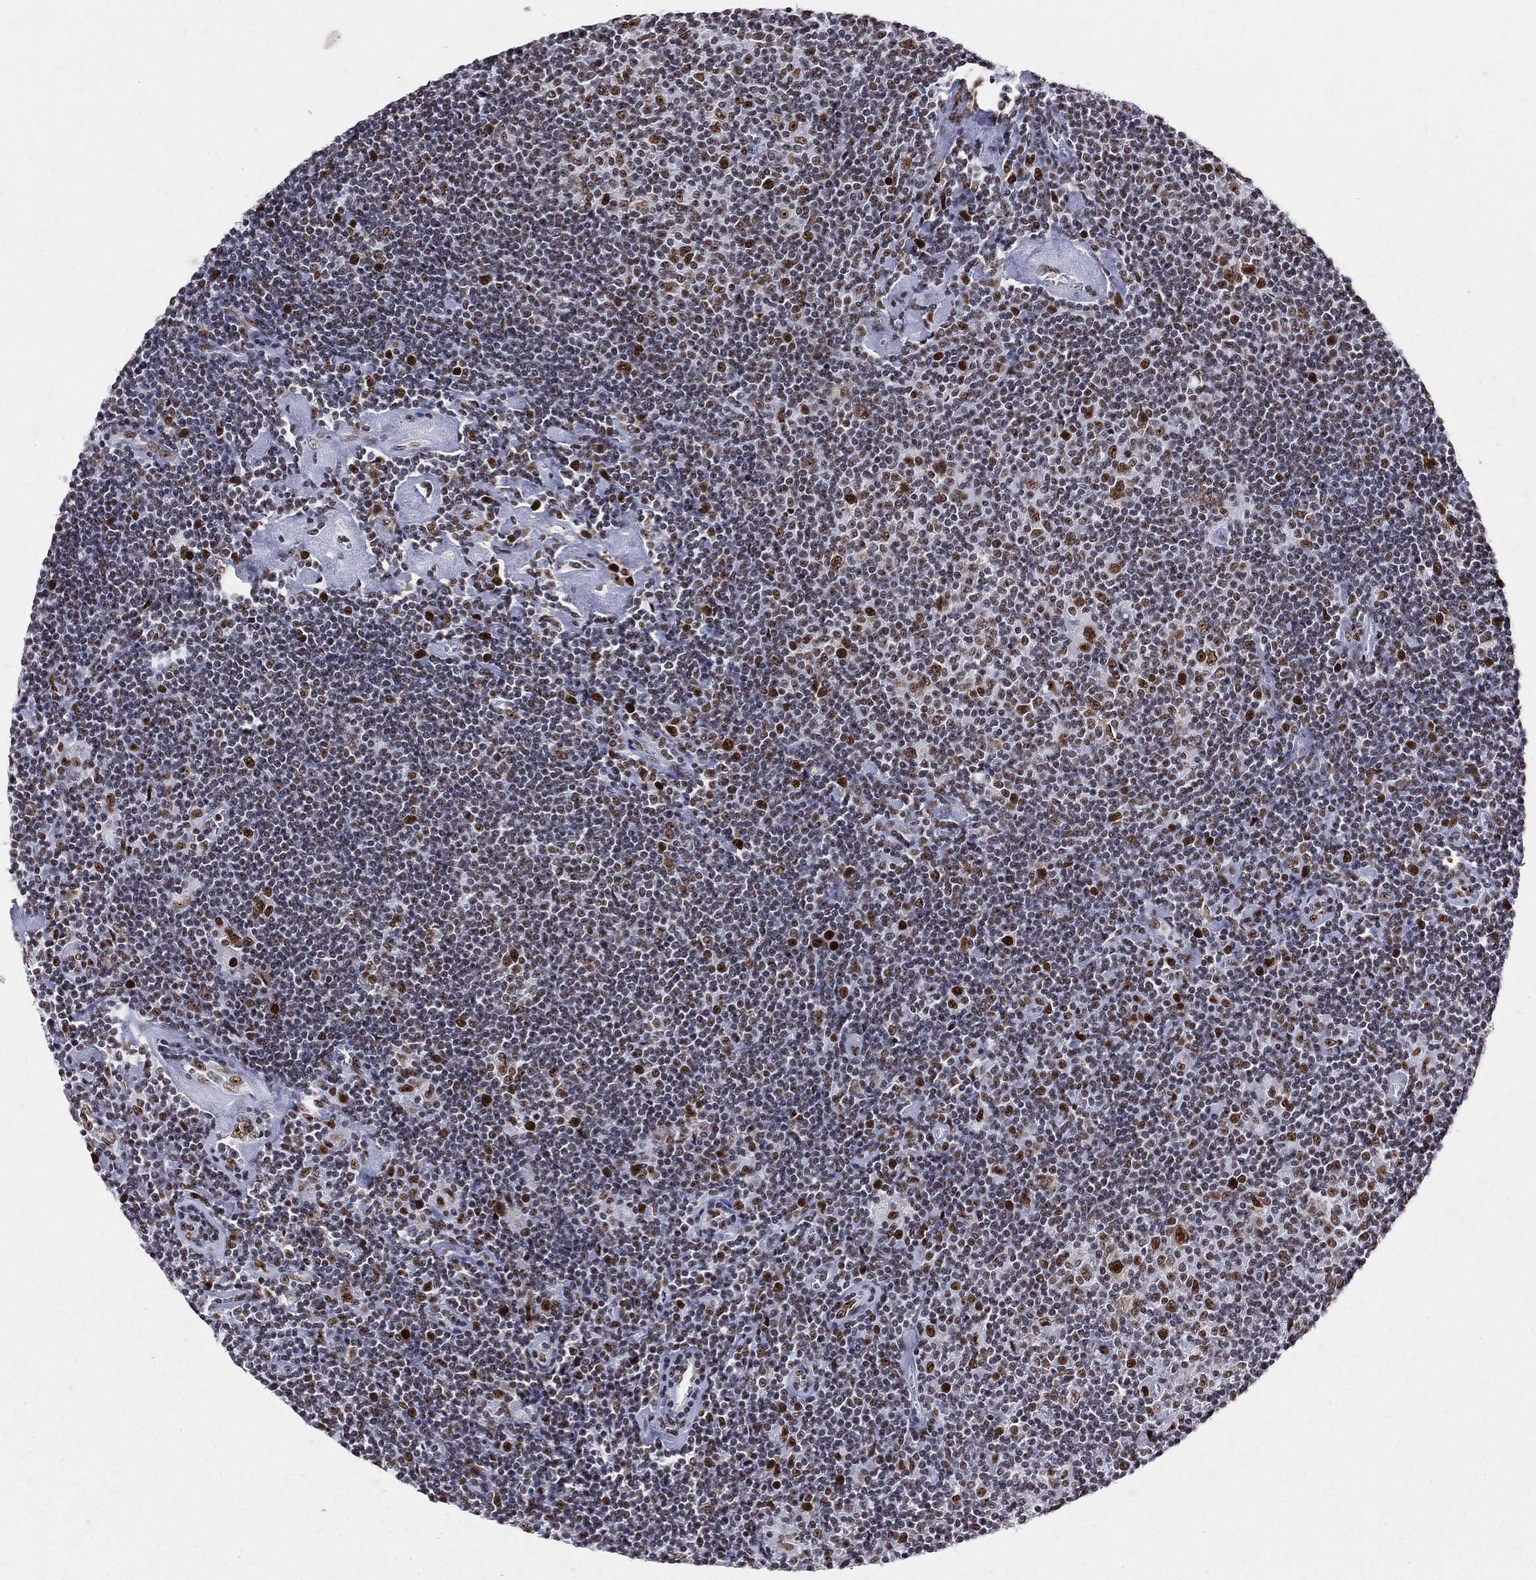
{"staining": {"intensity": "strong", "quantity": ">75%", "location": "nuclear"}, "tissue": "lymphoma", "cell_type": "Tumor cells", "image_type": "cancer", "snomed": [{"axis": "morphology", "description": "Hodgkin's disease, NOS"}, {"axis": "topography", "description": "Lymph node"}], "caption": "Brown immunohistochemical staining in human Hodgkin's disease reveals strong nuclear staining in about >75% of tumor cells. (Stains: DAB in brown, nuclei in blue, Microscopy: brightfield microscopy at high magnification).", "gene": "CDK7", "patient": {"sex": "male", "age": 40}}